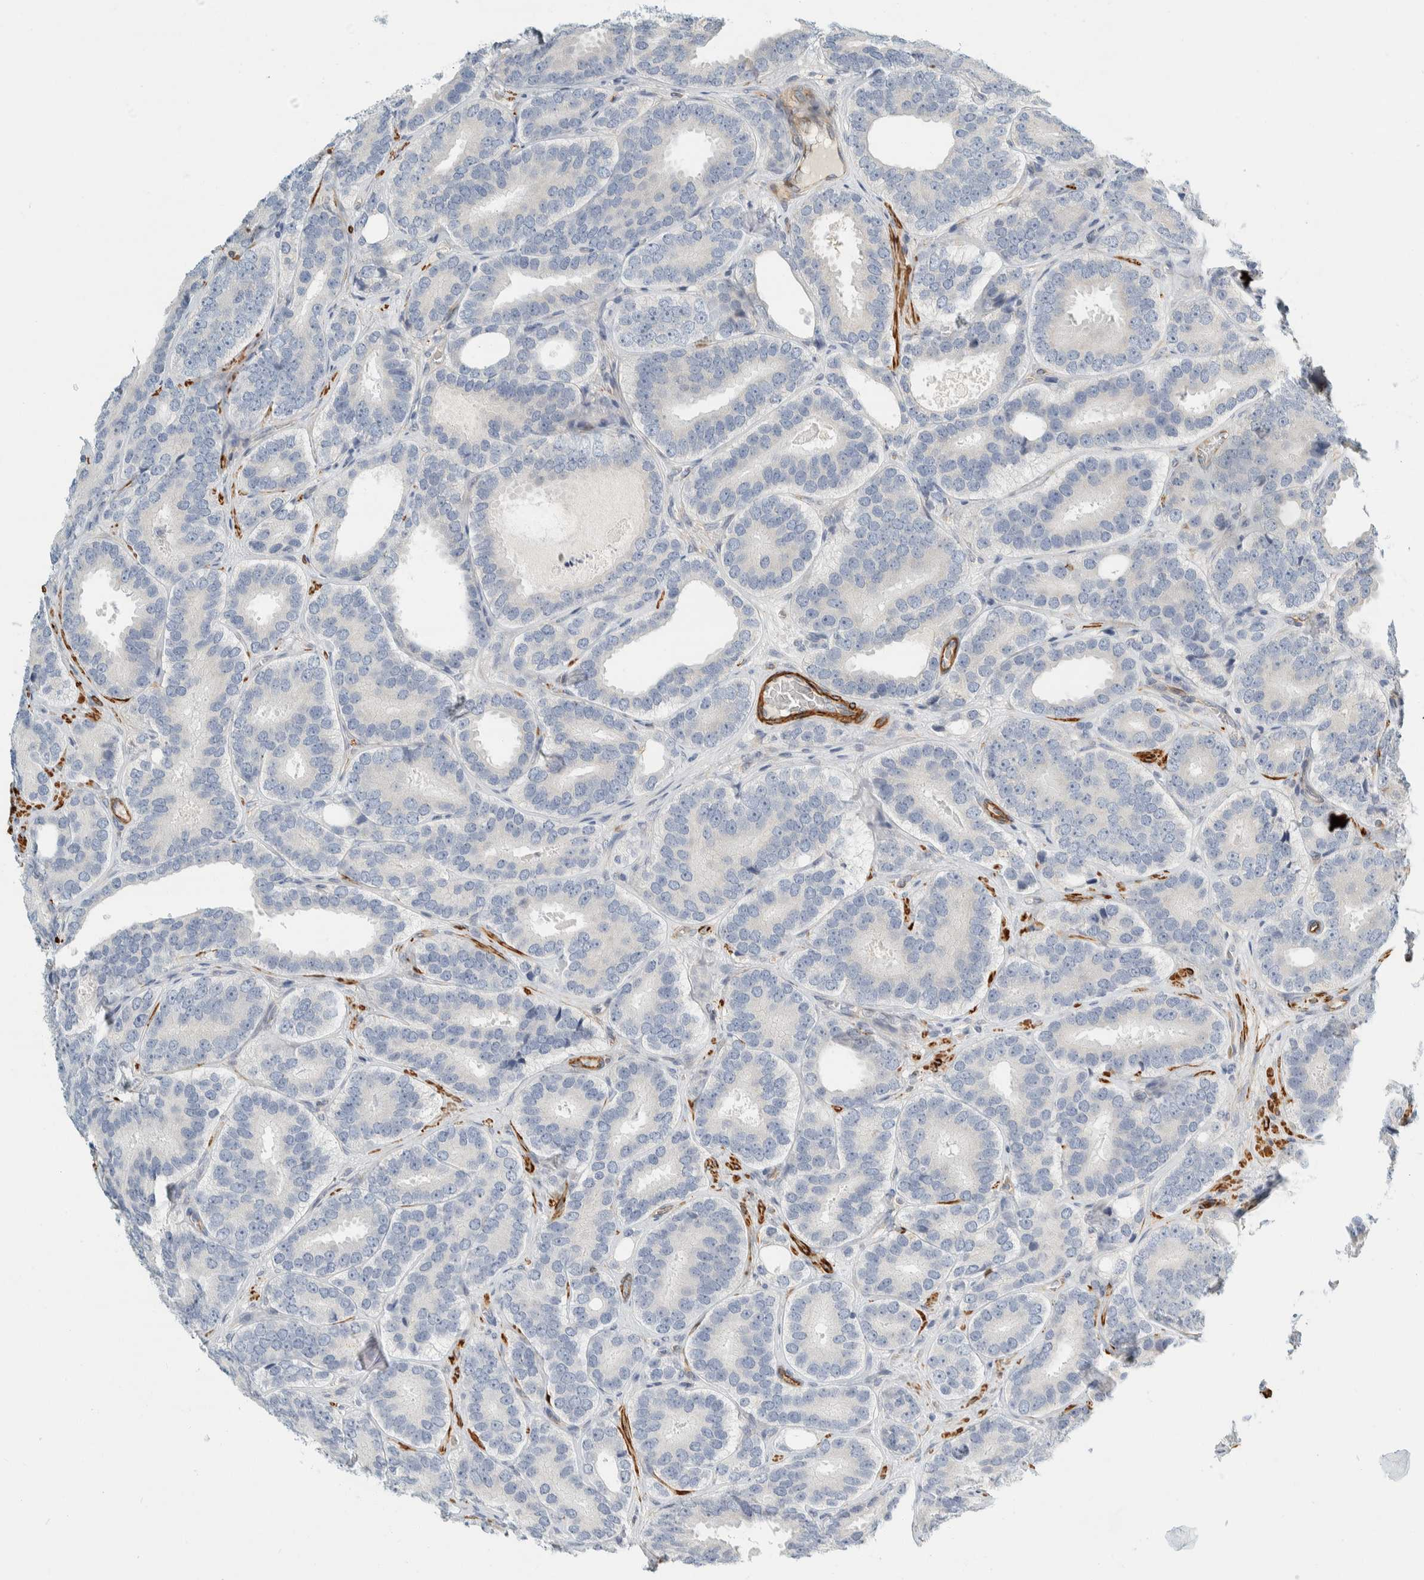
{"staining": {"intensity": "negative", "quantity": "none", "location": "none"}, "tissue": "prostate cancer", "cell_type": "Tumor cells", "image_type": "cancer", "snomed": [{"axis": "morphology", "description": "Adenocarcinoma, High grade"}, {"axis": "topography", "description": "Prostate"}], "caption": "This is an IHC image of prostate high-grade adenocarcinoma. There is no expression in tumor cells.", "gene": "CDR2", "patient": {"sex": "male", "age": 56}}